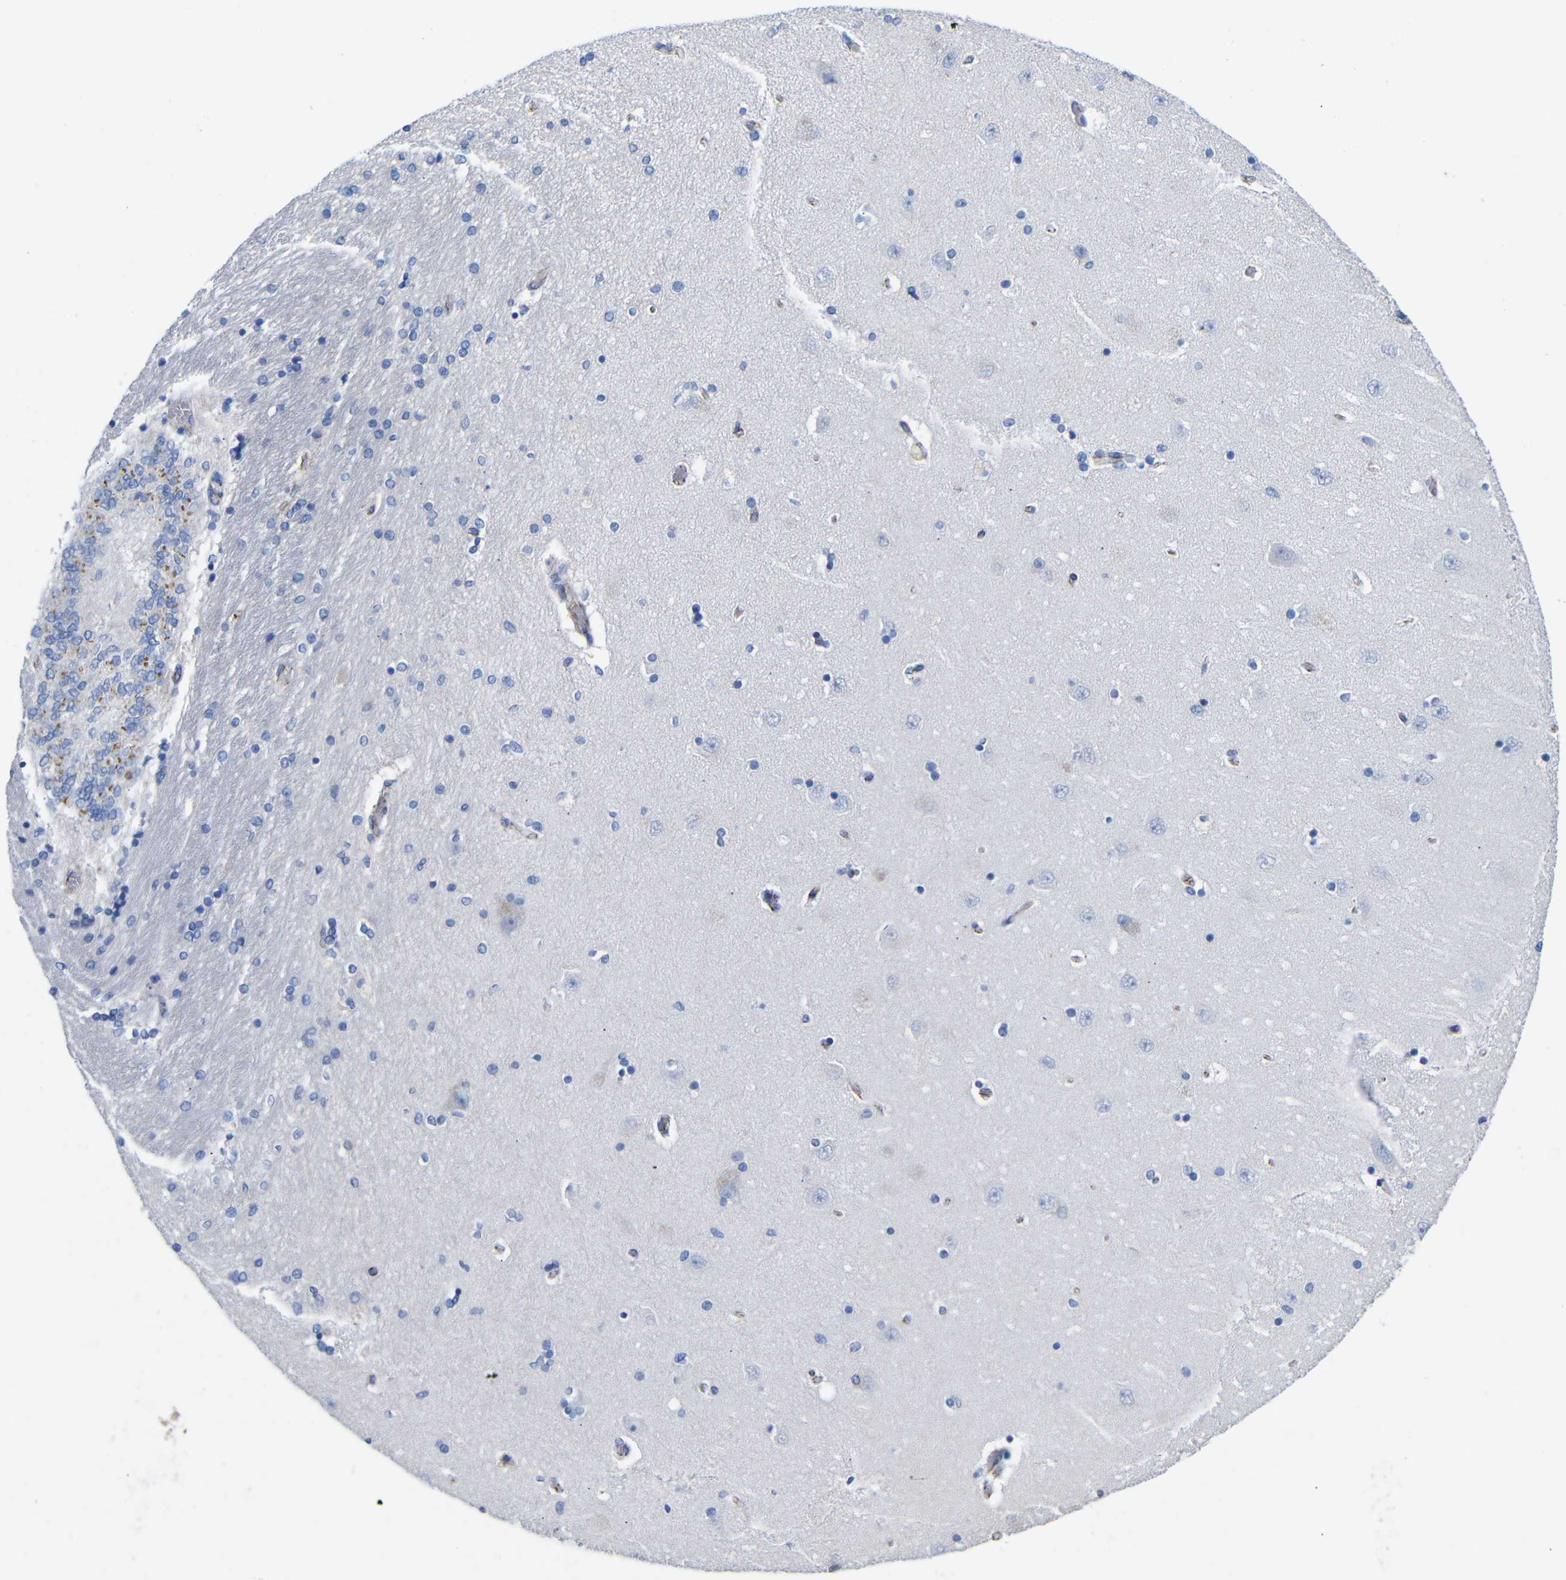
{"staining": {"intensity": "negative", "quantity": "none", "location": "none"}, "tissue": "hippocampus", "cell_type": "Glial cells", "image_type": "normal", "snomed": [{"axis": "morphology", "description": "Normal tissue, NOS"}, {"axis": "topography", "description": "Hippocampus"}], "caption": "Image shows no significant protein expression in glial cells of benign hippocampus.", "gene": "CGNL1", "patient": {"sex": "female", "age": 54}}